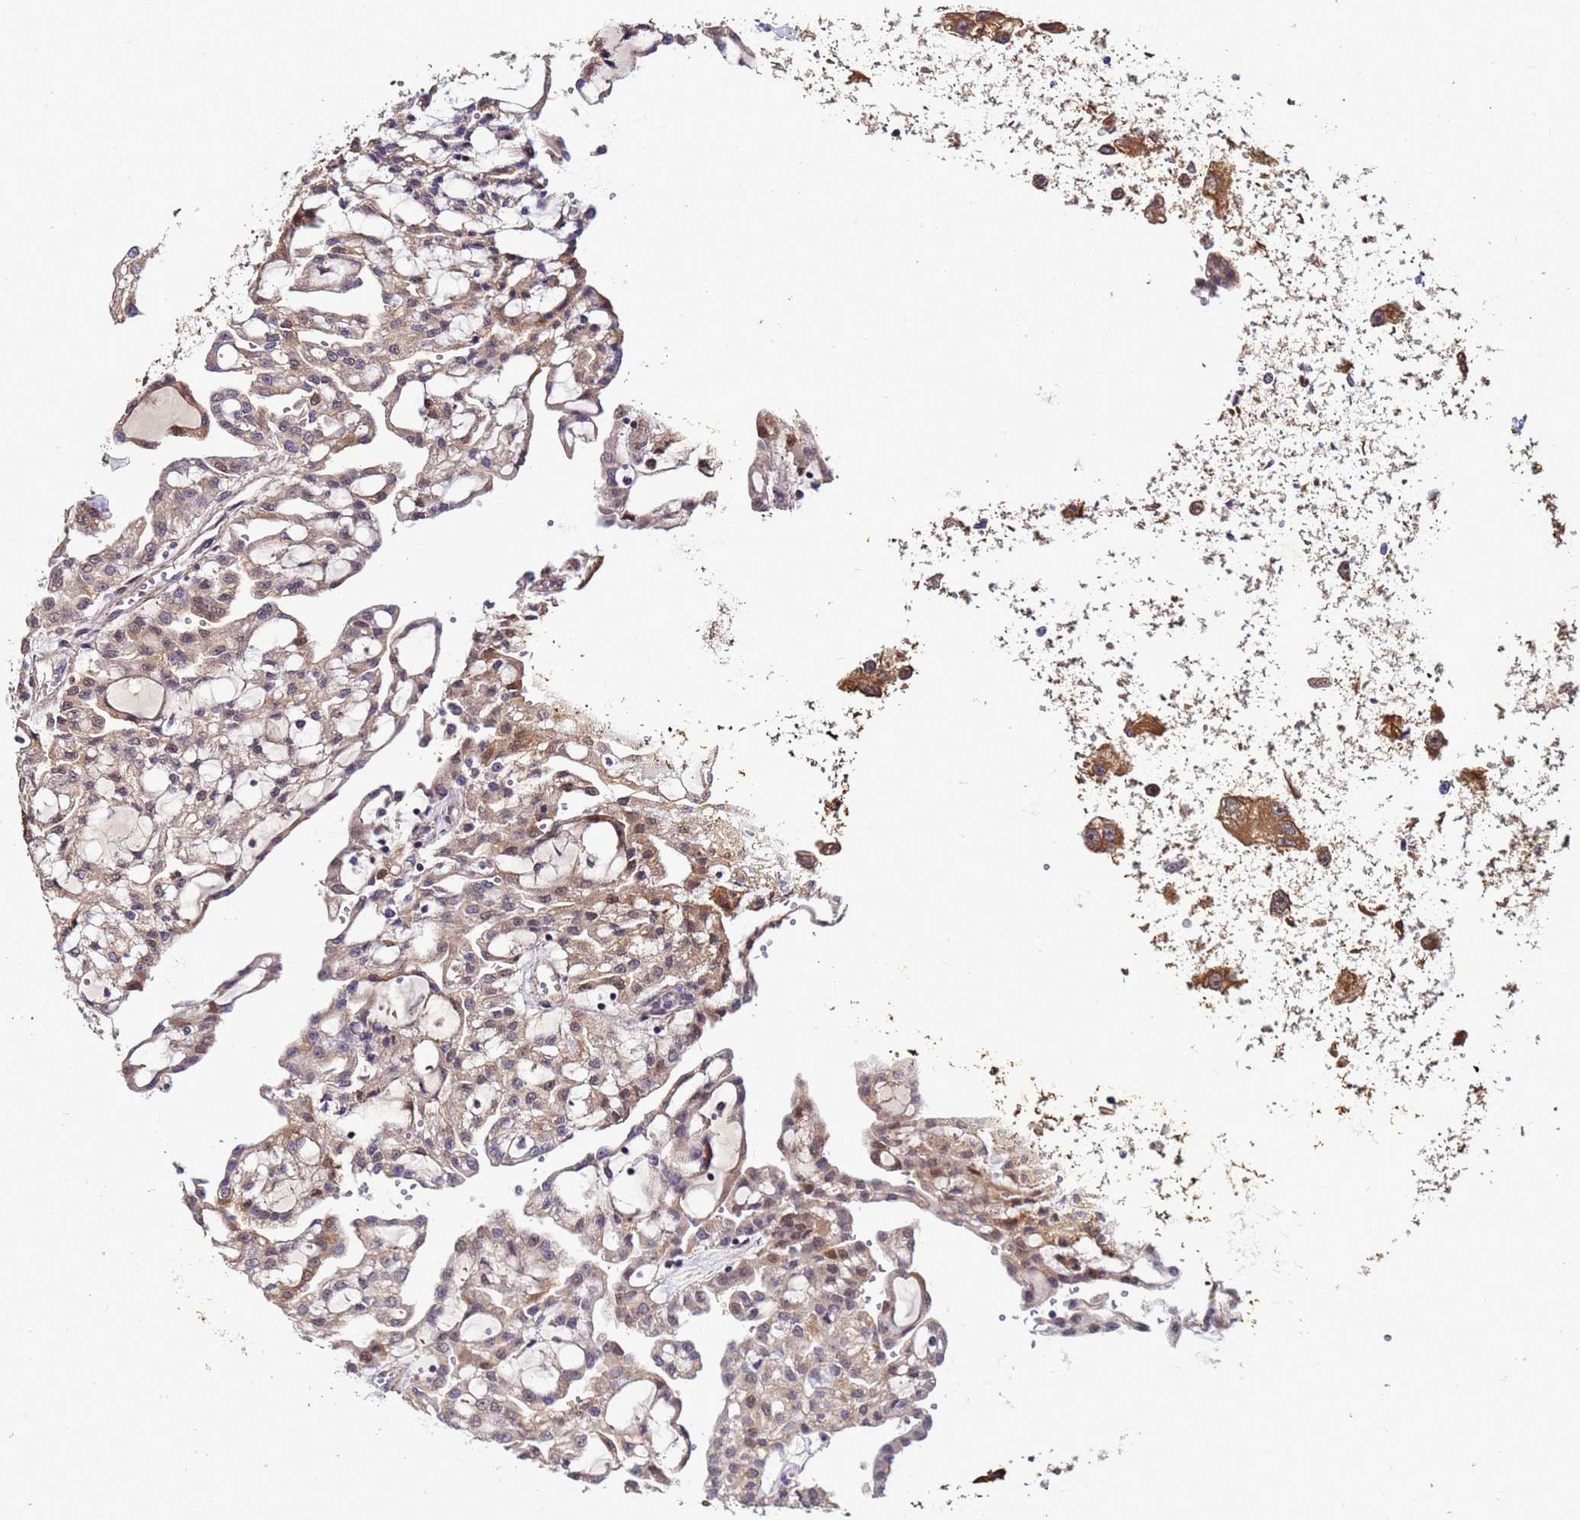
{"staining": {"intensity": "weak", "quantity": "25%-75%", "location": "cytoplasmic/membranous"}, "tissue": "renal cancer", "cell_type": "Tumor cells", "image_type": "cancer", "snomed": [{"axis": "morphology", "description": "Adenocarcinoma, NOS"}, {"axis": "topography", "description": "Kidney"}], "caption": "Renal cancer (adenocarcinoma) stained with immunohistochemistry shows weak cytoplasmic/membranous expression in about 25%-75% of tumor cells.", "gene": "NAXE", "patient": {"sex": "male", "age": 63}}